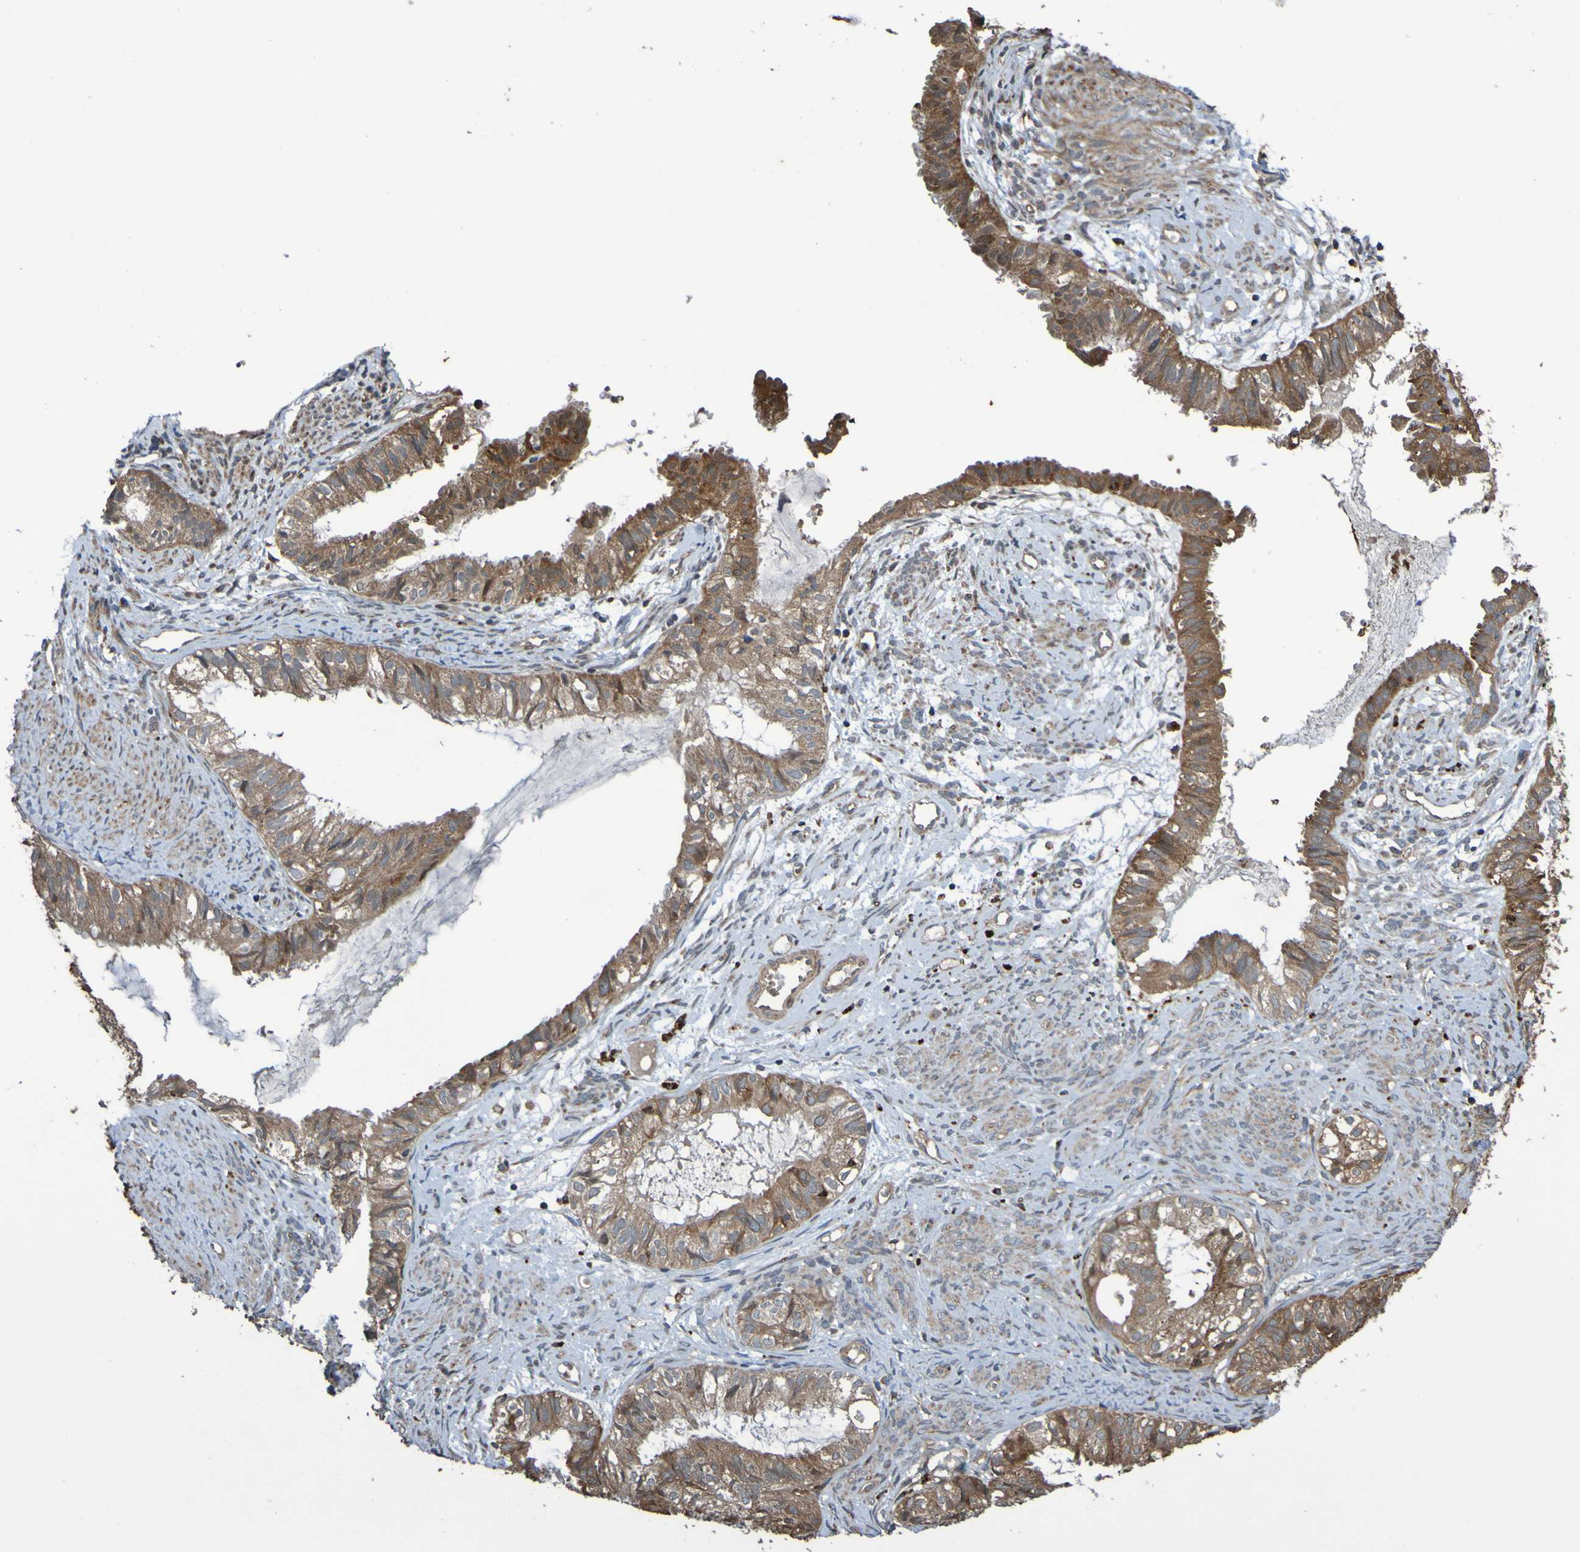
{"staining": {"intensity": "moderate", "quantity": ">75%", "location": "cytoplasmic/membranous"}, "tissue": "cervical cancer", "cell_type": "Tumor cells", "image_type": "cancer", "snomed": [{"axis": "morphology", "description": "Normal tissue, NOS"}, {"axis": "morphology", "description": "Adenocarcinoma, NOS"}, {"axis": "topography", "description": "Cervix"}, {"axis": "topography", "description": "Endometrium"}], "caption": "About >75% of tumor cells in adenocarcinoma (cervical) display moderate cytoplasmic/membranous protein expression as visualized by brown immunohistochemical staining.", "gene": "UCN", "patient": {"sex": "female", "age": 86}}